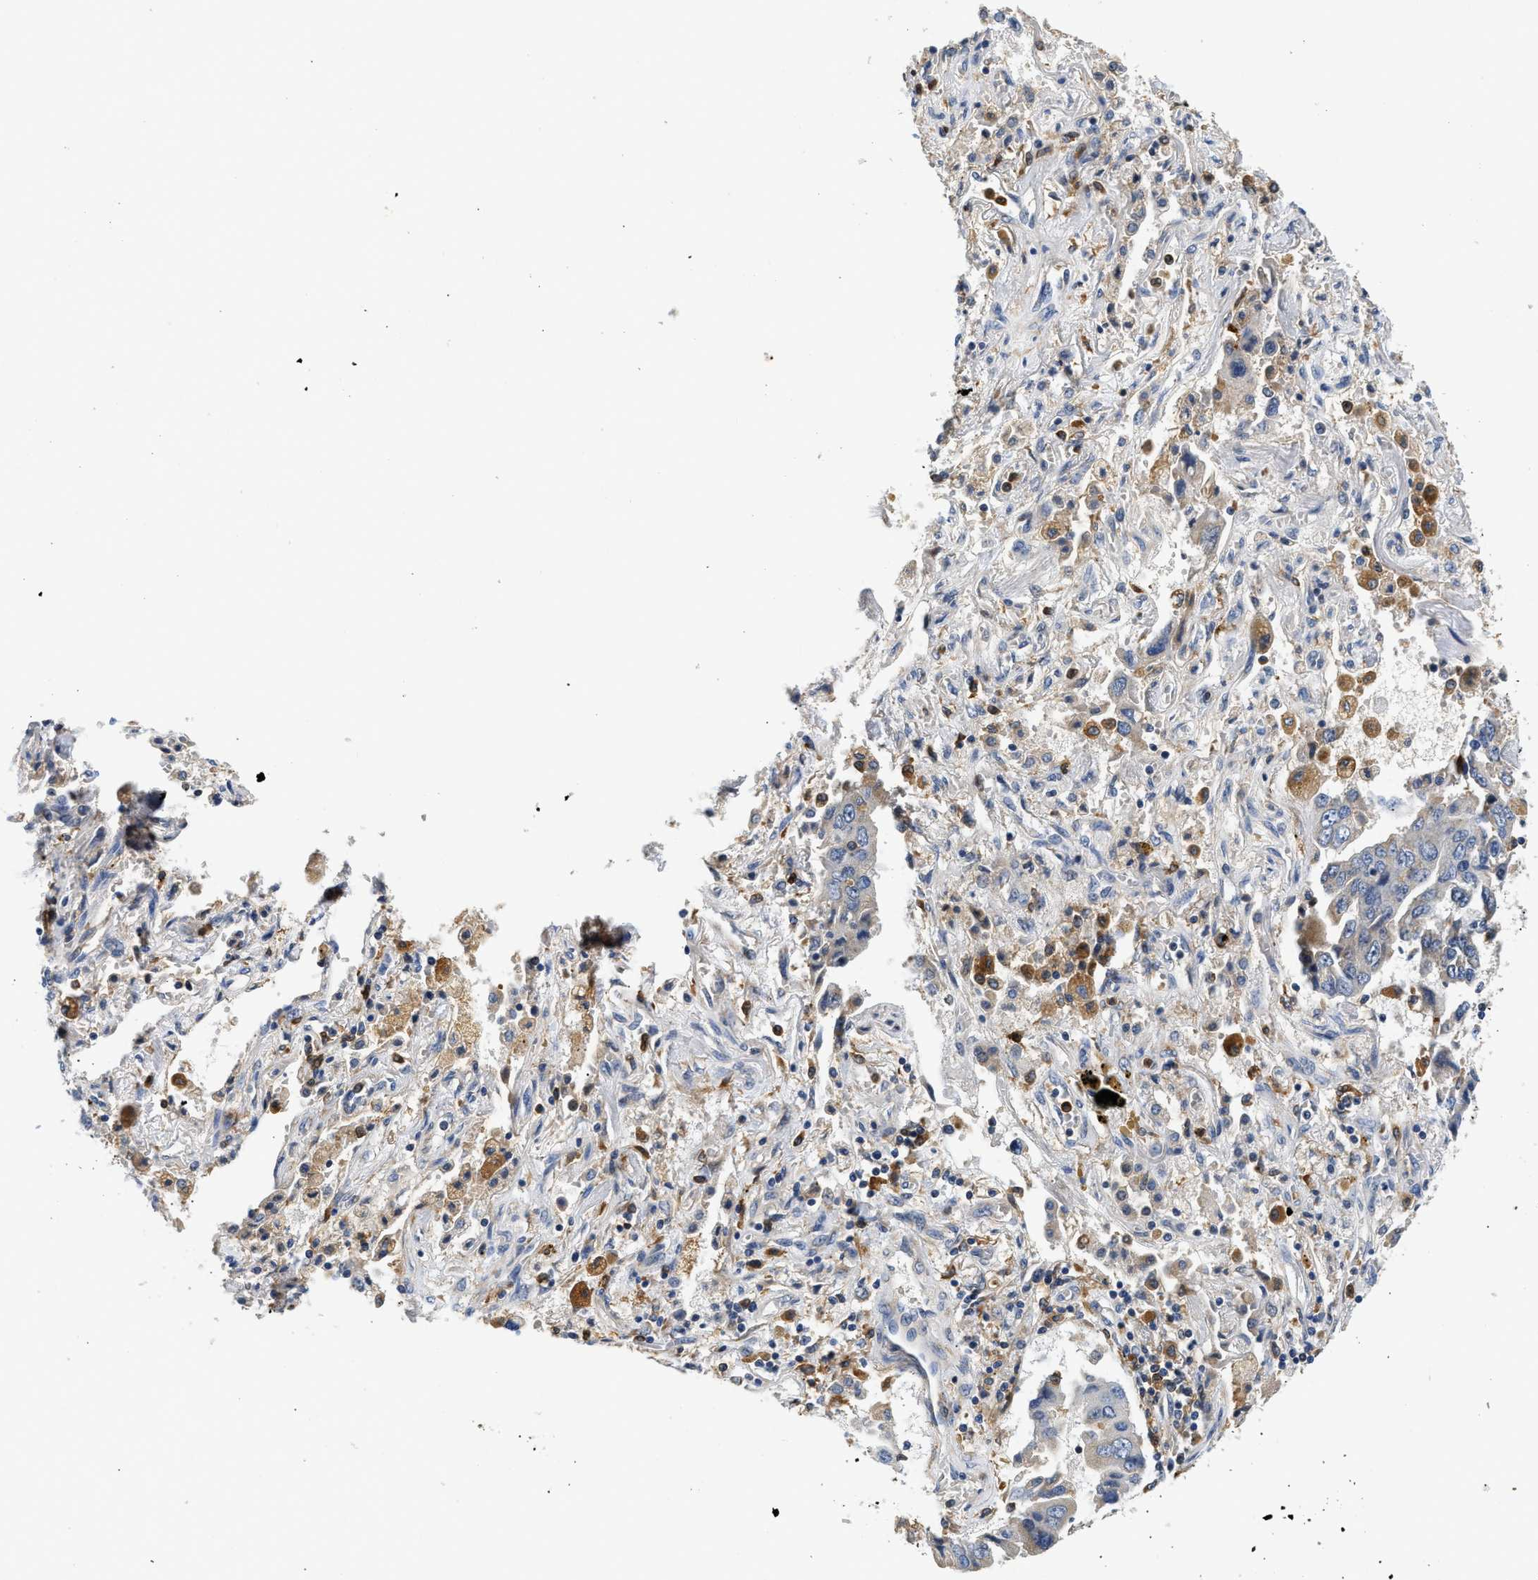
{"staining": {"intensity": "weak", "quantity": "<25%", "location": "cytoplasmic/membranous"}, "tissue": "lung cancer", "cell_type": "Tumor cells", "image_type": "cancer", "snomed": [{"axis": "morphology", "description": "Adenocarcinoma, NOS"}, {"axis": "topography", "description": "Lung"}], "caption": "Tumor cells show no significant expression in lung adenocarcinoma.", "gene": "RAB31", "patient": {"sex": "female", "age": 65}}